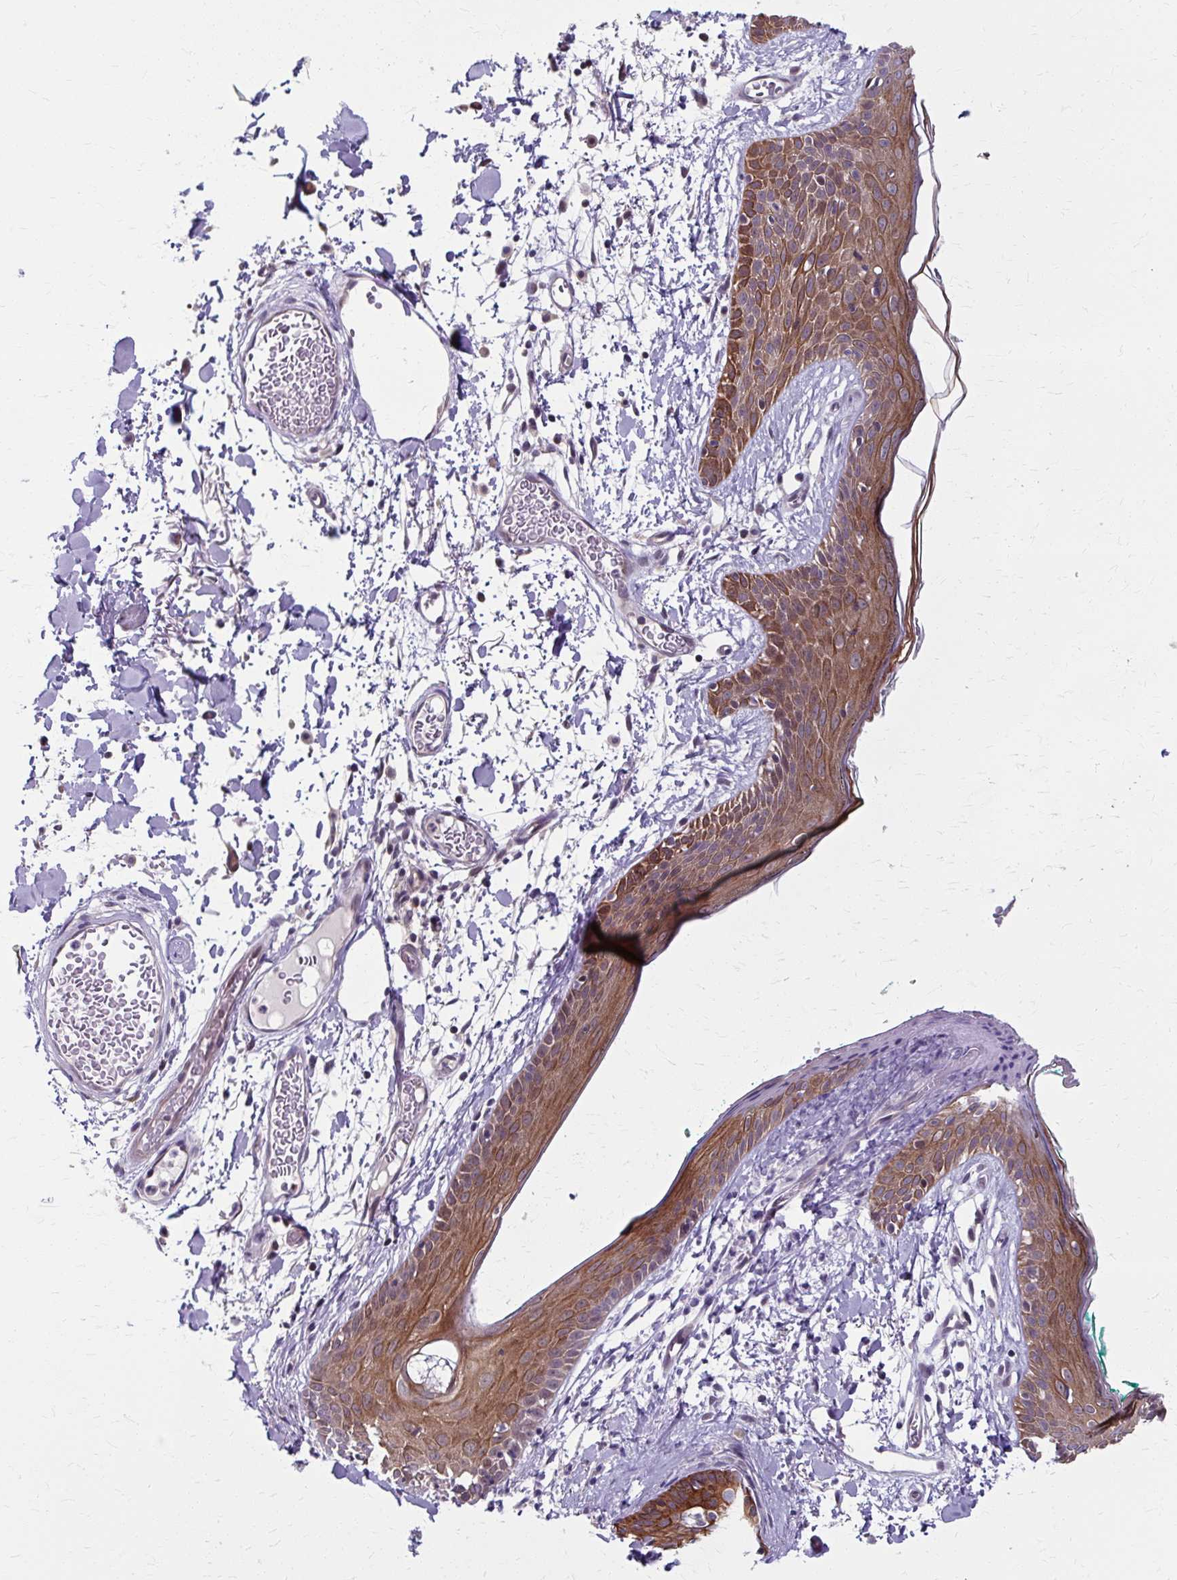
{"staining": {"intensity": "weak", "quantity": "25%-75%", "location": "cytoplasmic/membranous"}, "tissue": "skin", "cell_type": "Fibroblasts", "image_type": "normal", "snomed": [{"axis": "morphology", "description": "Normal tissue, NOS"}, {"axis": "topography", "description": "Skin"}], "caption": "Protein expression analysis of benign skin displays weak cytoplasmic/membranous staining in approximately 25%-75% of fibroblasts. Nuclei are stained in blue.", "gene": "ZNF555", "patient": {"sex": "male", "age": 79}}